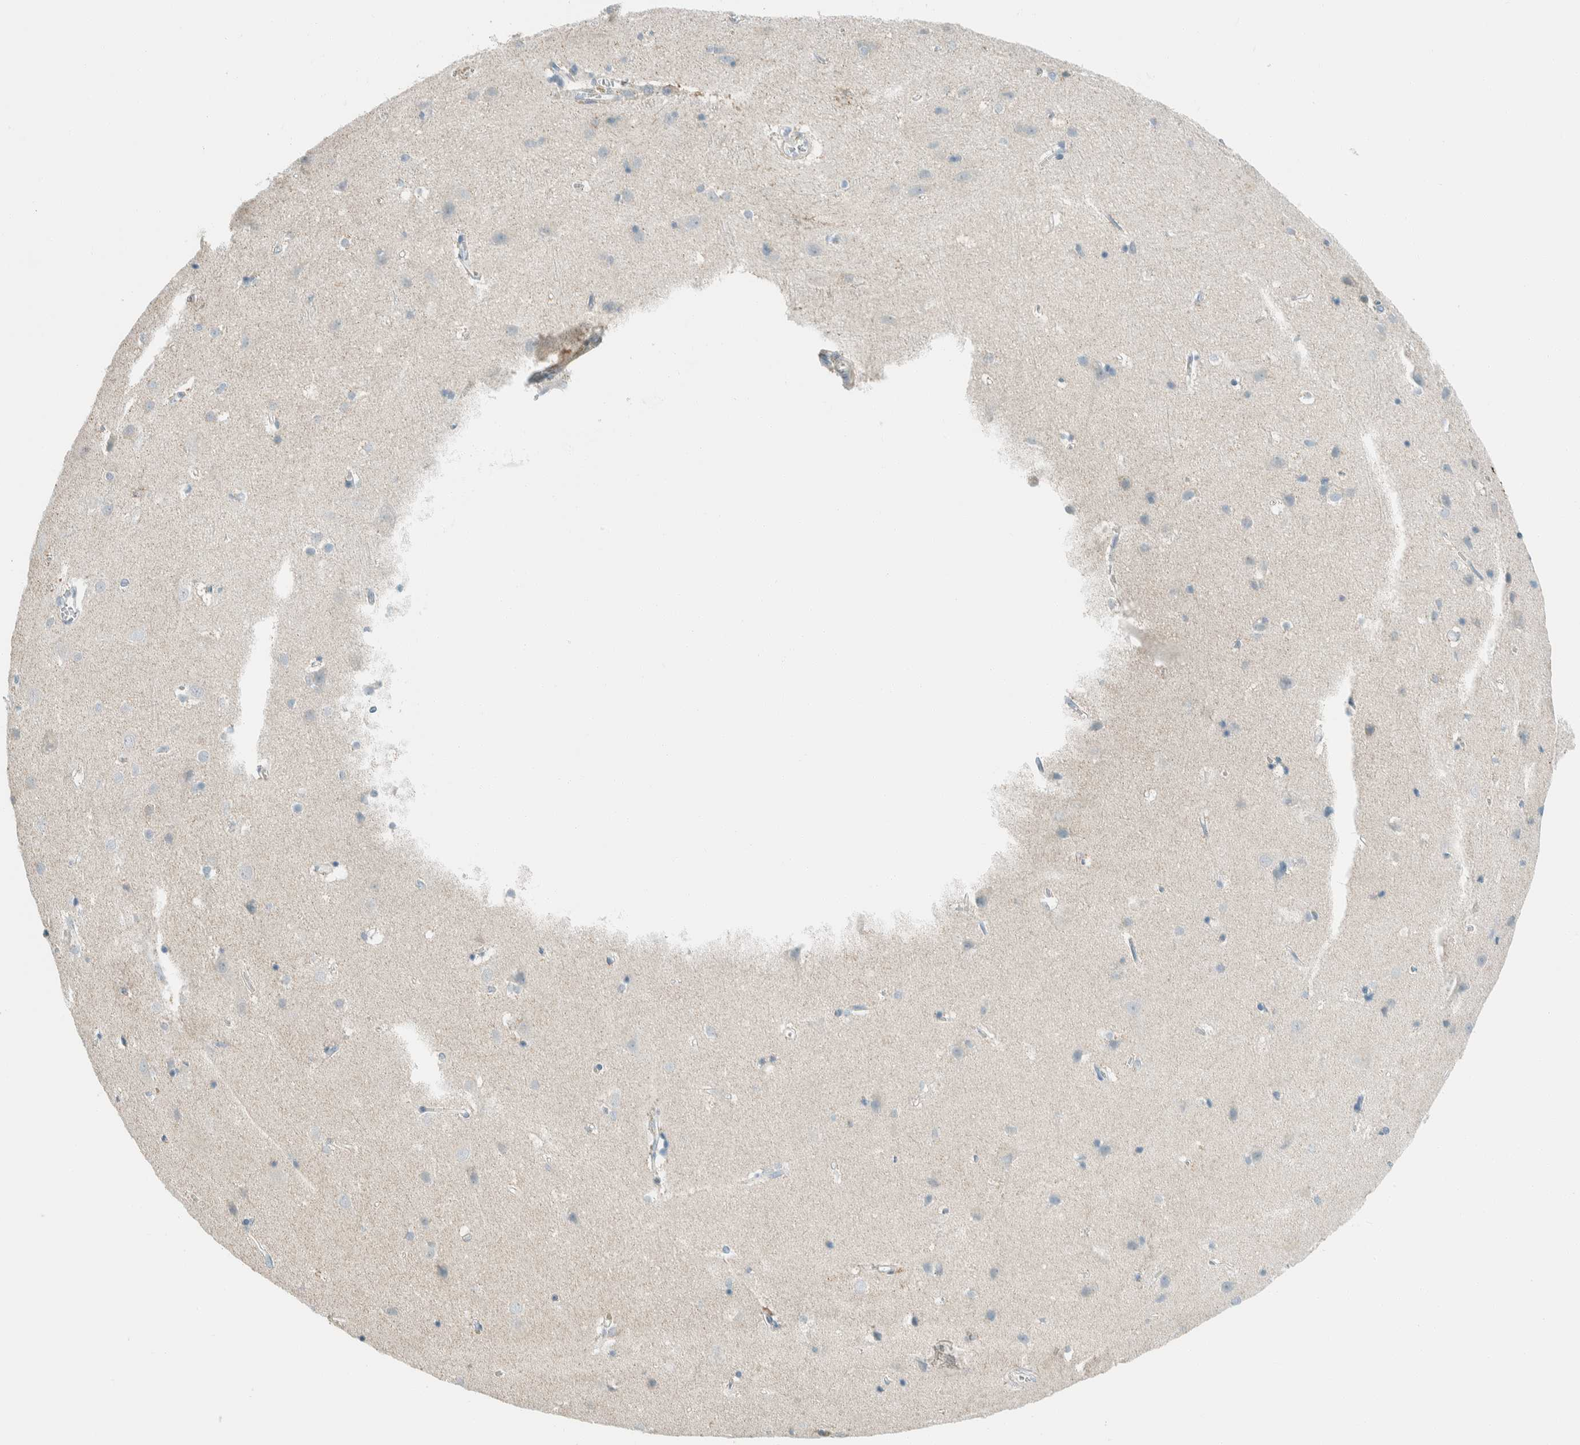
{"staining": {"intensity": "negative", "quantity": "none", "location": "none"}, "tissue": "cerebral cortex", "cell_type": "Endothelial cells", "image_type": "normal", "snomed": [{"axis": "morphology", "description": "Normal tissue, NOS"}, {"axis": "topography", "description": "Cerebral cortex"}], "caption": "Cerebral cortex stained for a protein using IHC exhibits no expression endothelial cells.", "gene": "AARSD1", "patient": {"sex": "male", "age": 54}}